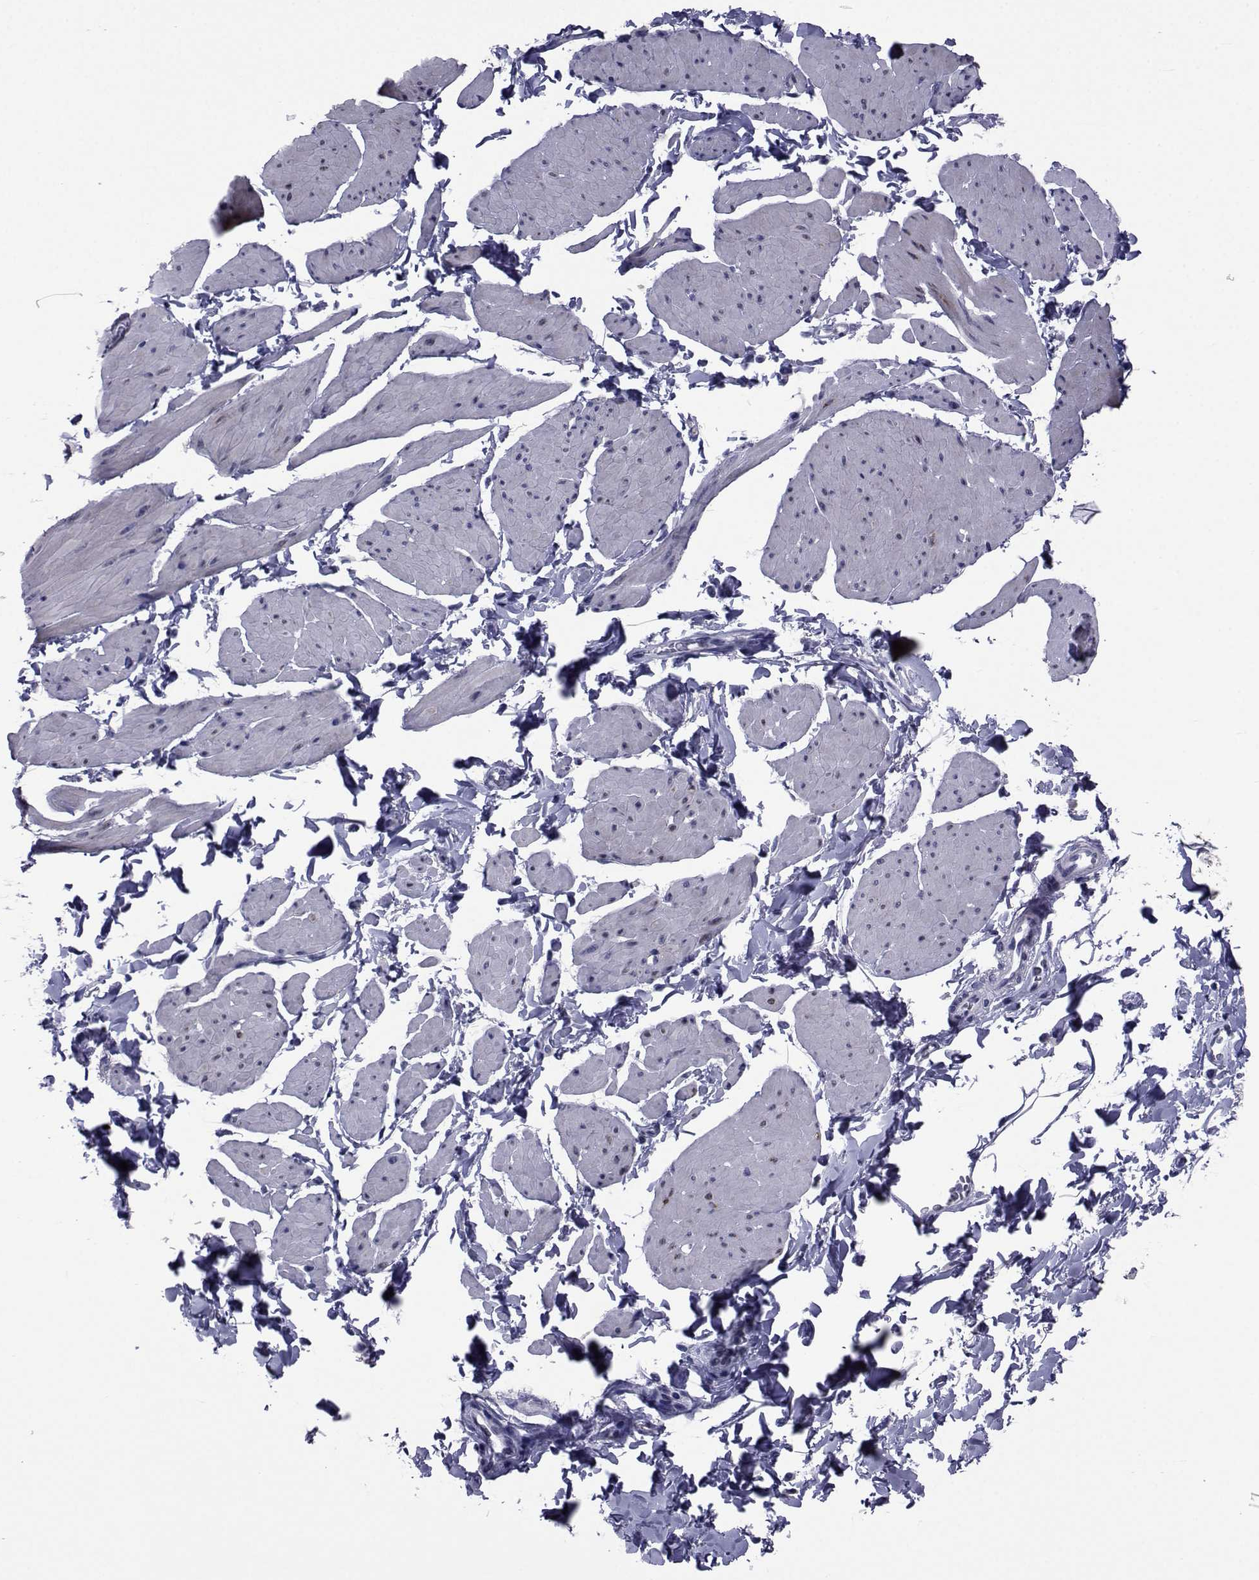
{"staining": {"intensity": "negative", "quantity": "none", "location": "none"}, "tissue": "smooth muscle", "cell_type": "Smooth muscle cells", "image_type": "normal", "snomed": [{"axis": "morphology", "description": "Normal tissue, NOS"}, {"axis": "topography", "description": "Adipose tissue"}, {"axis": "topography", "description": "Smooth muscle"}, {"axis": "topography", "description": "Peripheral nerve tissue"}], "caption": "This is an immunohistochemistry (IHC) photomicrograph of unremarkable smooth muscle. There is no positivity in smooth muscle cells.", "gene": "SEMA5B", "patient": {"sex": "male", "age": 83}}